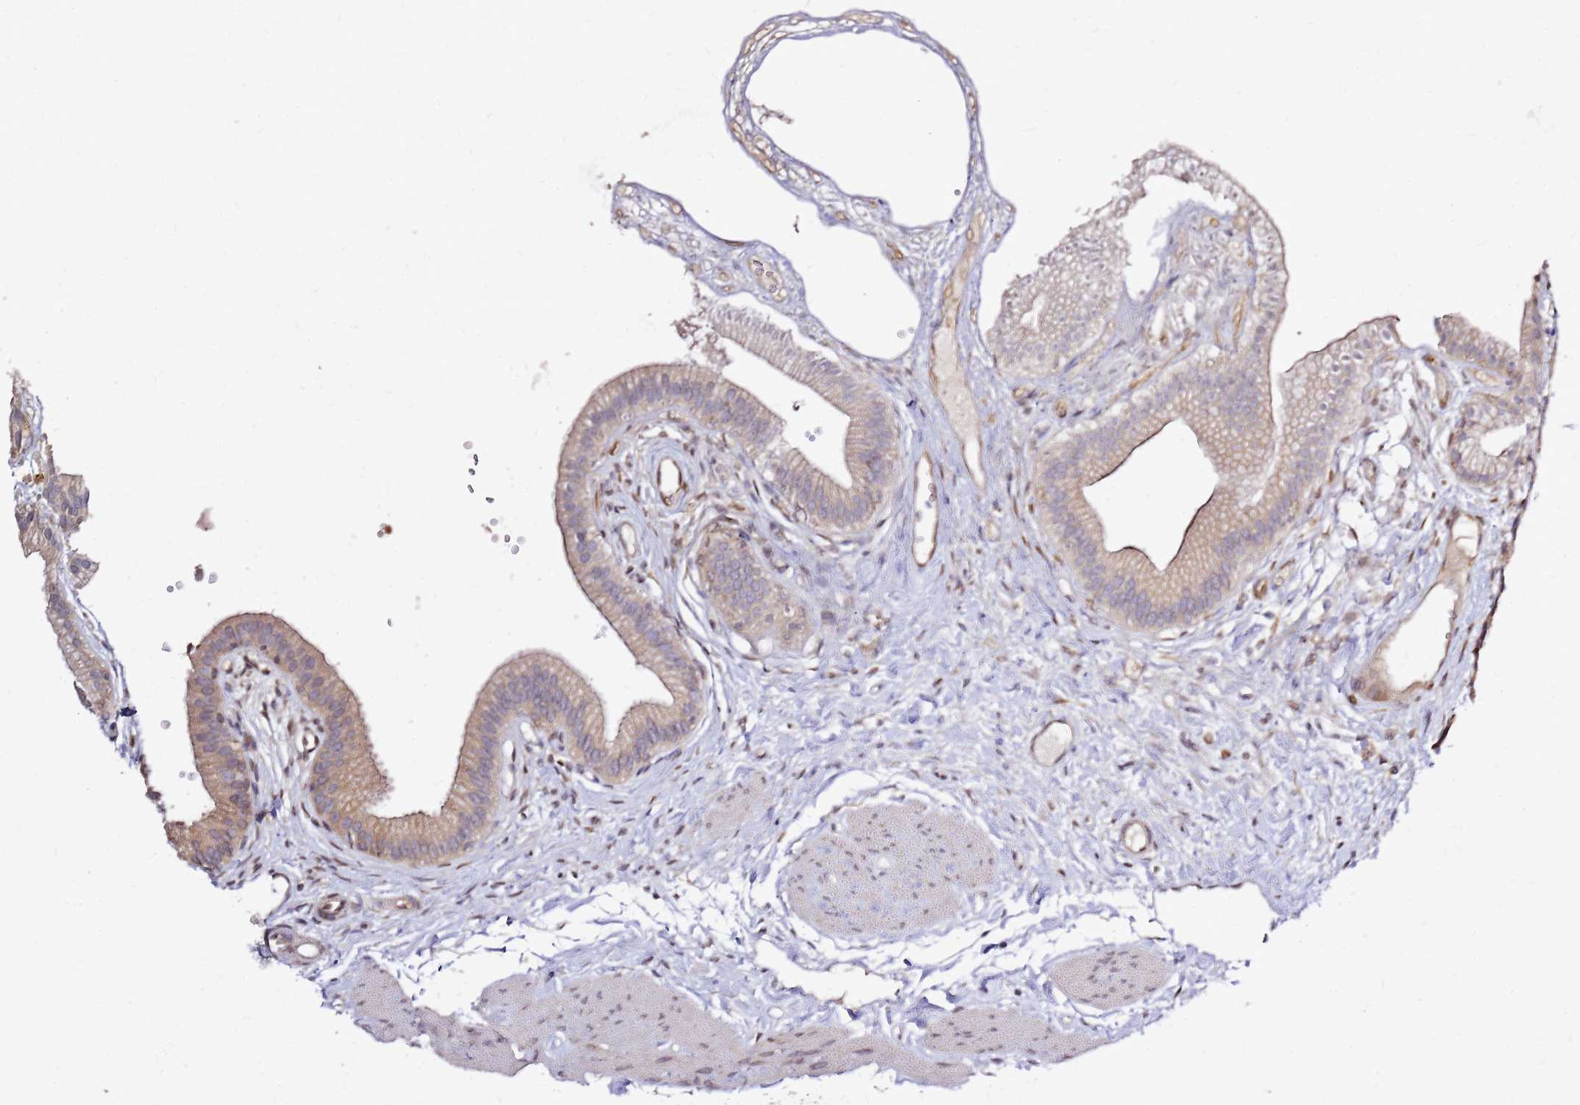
{"staining": {"intensity": "strong", "quantity": "<25%", "location": "cytoplasmic/membranous,nuclear"}, "tissue": "gallbladder", "cell_type": "Glandular cells", "image_type": "normal", "snomed": [{"axis": "morphology", "description": "Normal tissue, NOS"}, {"axis": "topography", "description": "Gallbladder"}], "caption": "Human gallbladder stained with a brown dye demonstrates strong cytoplasmic/membranous,nuclear positive positivity in approximately <25% of glandular cells.", "gene": "NUDT14", "patient": {"sex": "female", "age": 54}}